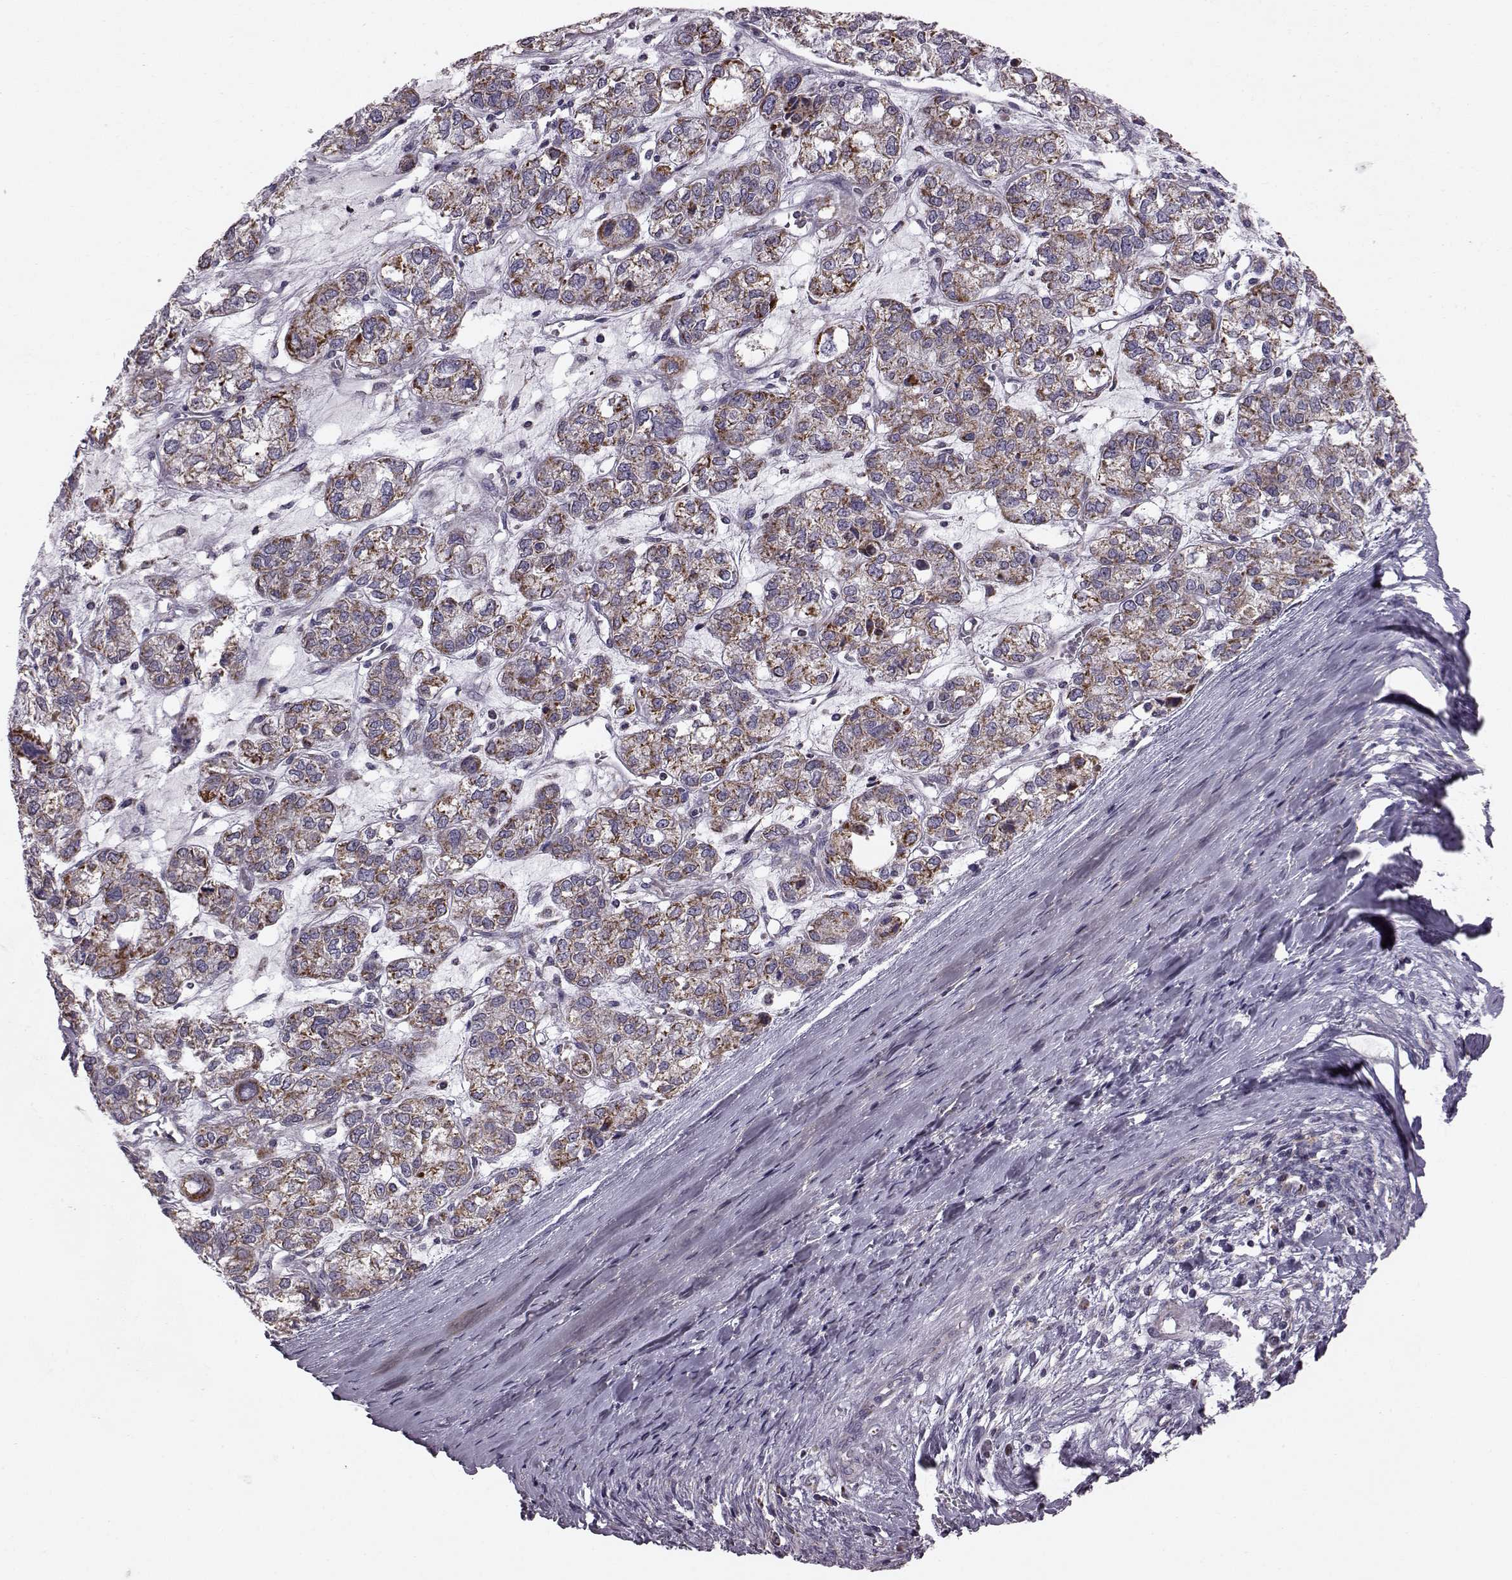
{"staining": {"intensity": "strong", "quantity": ">75%", "location": "cytoplasmic/membranous"}, "tissue": "ovarian cancer", "cell_type": "Tumor cells", "image_type": "cancer", "snomed": [{"axis": "morphology", "description": "Carcinoma, endometroid"}, {"axis": "topography", "description": "Ovary"}], "caption": "Immunohistochemical staining of human endometroid carcinoma (ovarian) reveals high levels of strong cytoplasmic/membranous protein expression in approximately >75% of tumor cells.", "gene": "ATP5MF", "patient": {"sex": "female", "age": 64}}